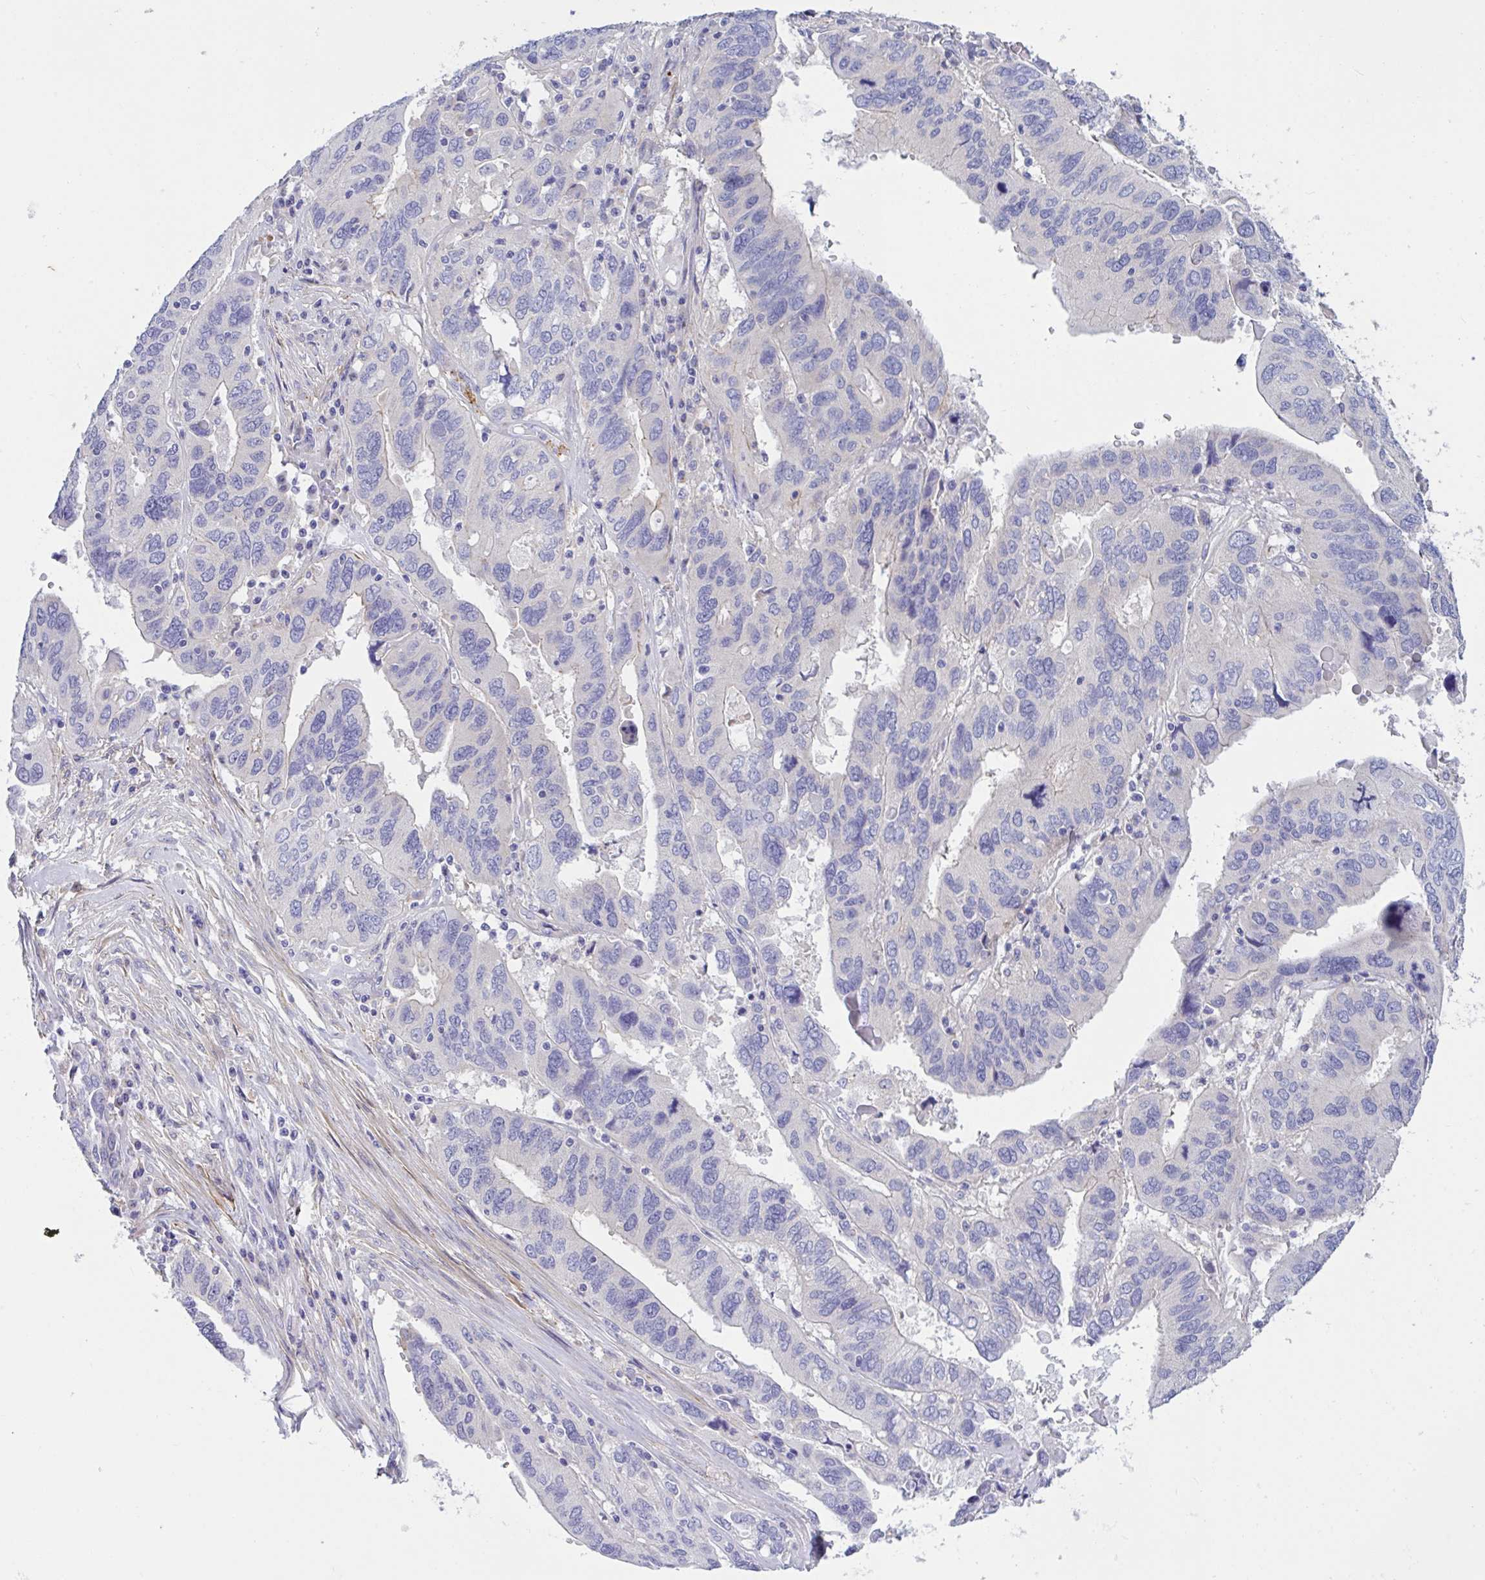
{"staining": {"intensity": "negative", "quantity": "none", "location": "none"}, "tissue": "ovarian cancer", "cell_type": "Tumor cells", "image_type": "cancer", "snomed": [{"axis": "morphology", "description": "Cystadenocarcinoma, serous, NOS"}, {"axis": "topography", "description": "Ovary"}], "caption": "DAB (3,3'-diaminobenzidine) immunohistochemical staining of ovarian cancer exhibits no significant positivity in tumor cells. The staining was performed using DAB to visualize the protein expression in brown, while the nuclei were stained in blue with hematoxylin (Magnification: 20x).", "gene": "OXLD1", "patient": {"sex": "female", "age": 79}}